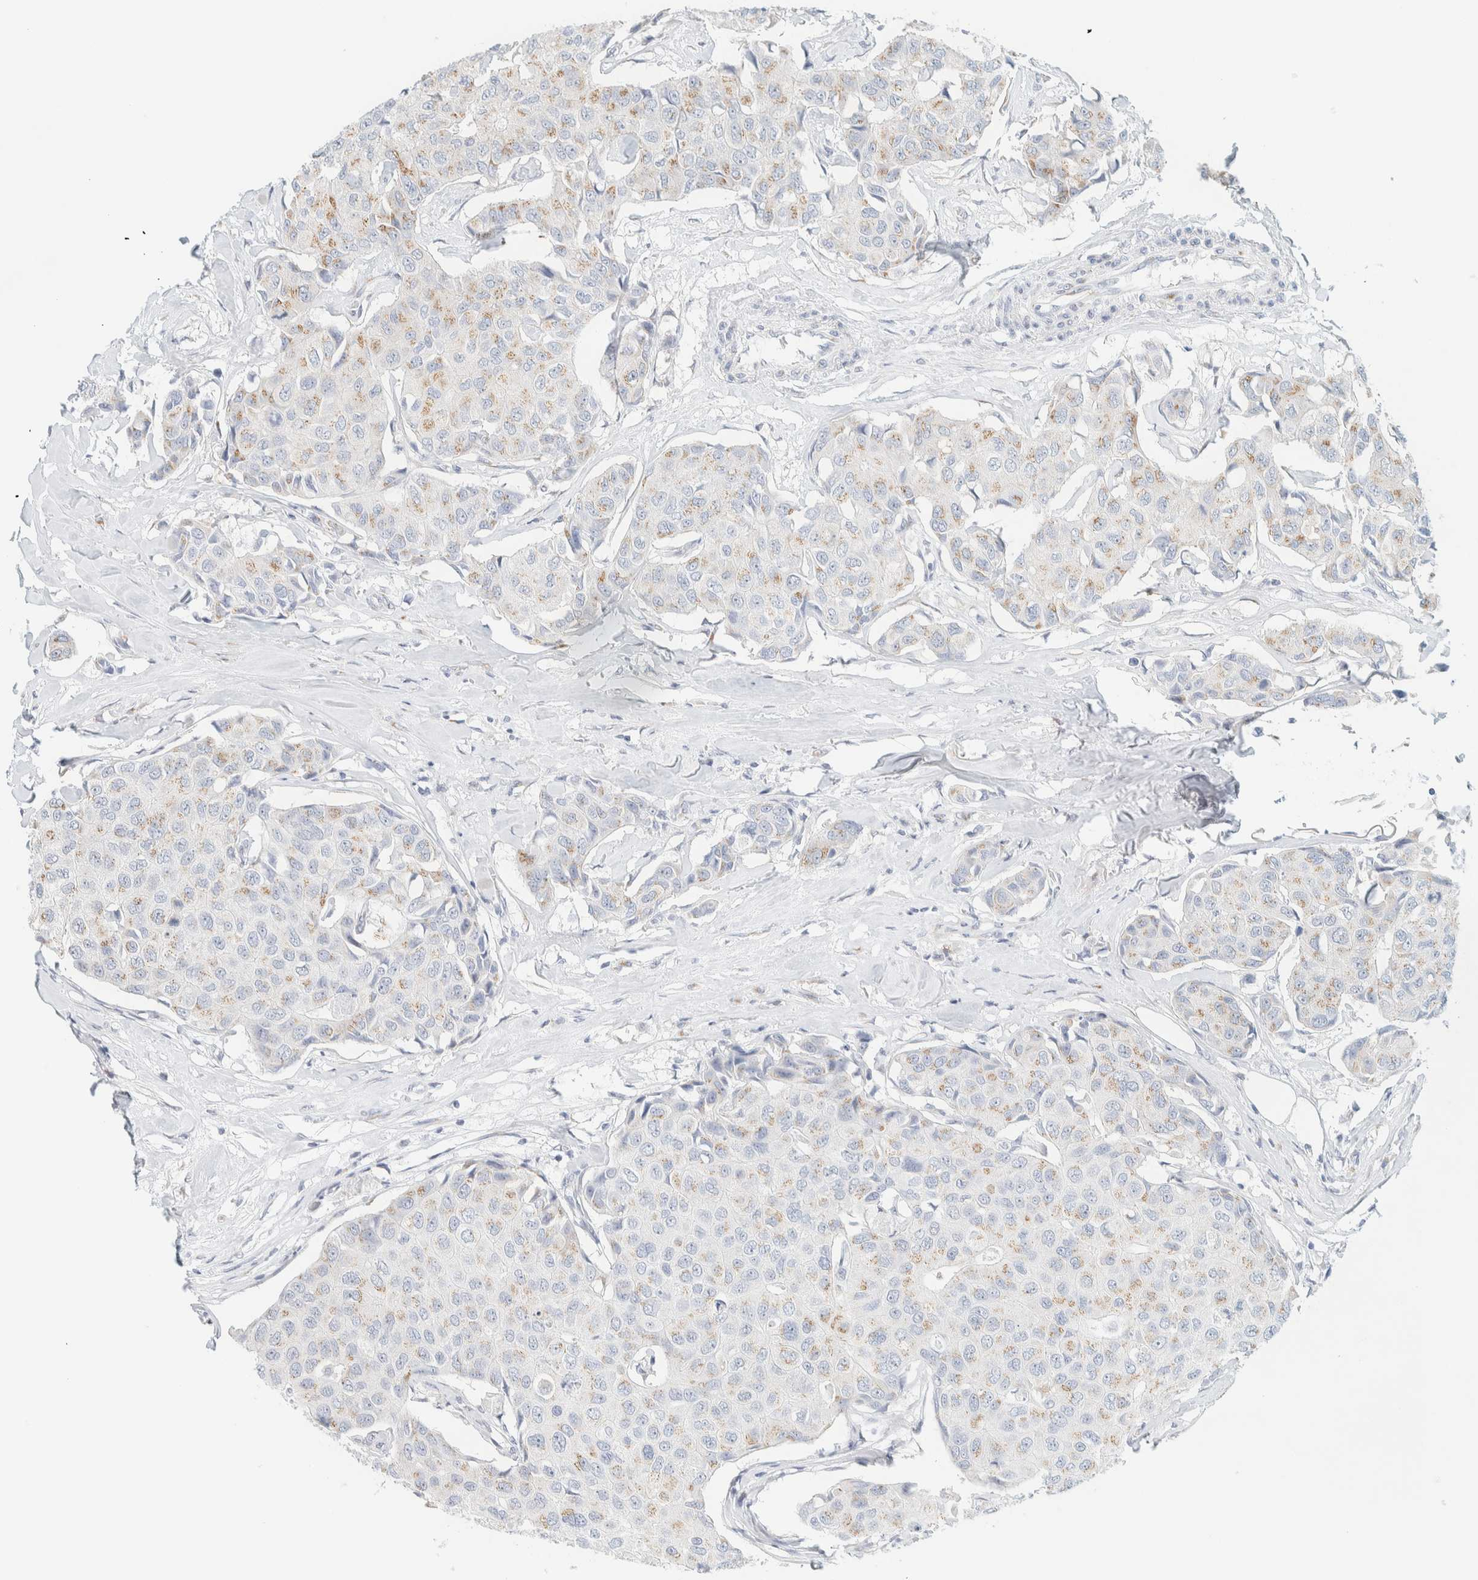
{"staining": {"intensity": "moderate", "quantity": "25%-75%", "location": "cytoplasmic/membranous"}, "tissue": "breast cancer", "cell_type": "Tumor cells", "image_type": "cancer", "snomed": [{"axis": "morphology", "description": "Duct carcinoma"}, {"axis": "topography", "description": "Breast"}], "caption": "Brown immunohistochemical staining in human breast cancer demonstrates moderate cytoplasmic/membranous staining in about 25%-75% of tumor cells.", "gene": "SPNS3", "patient": {"sex": "female", "age": 80}}